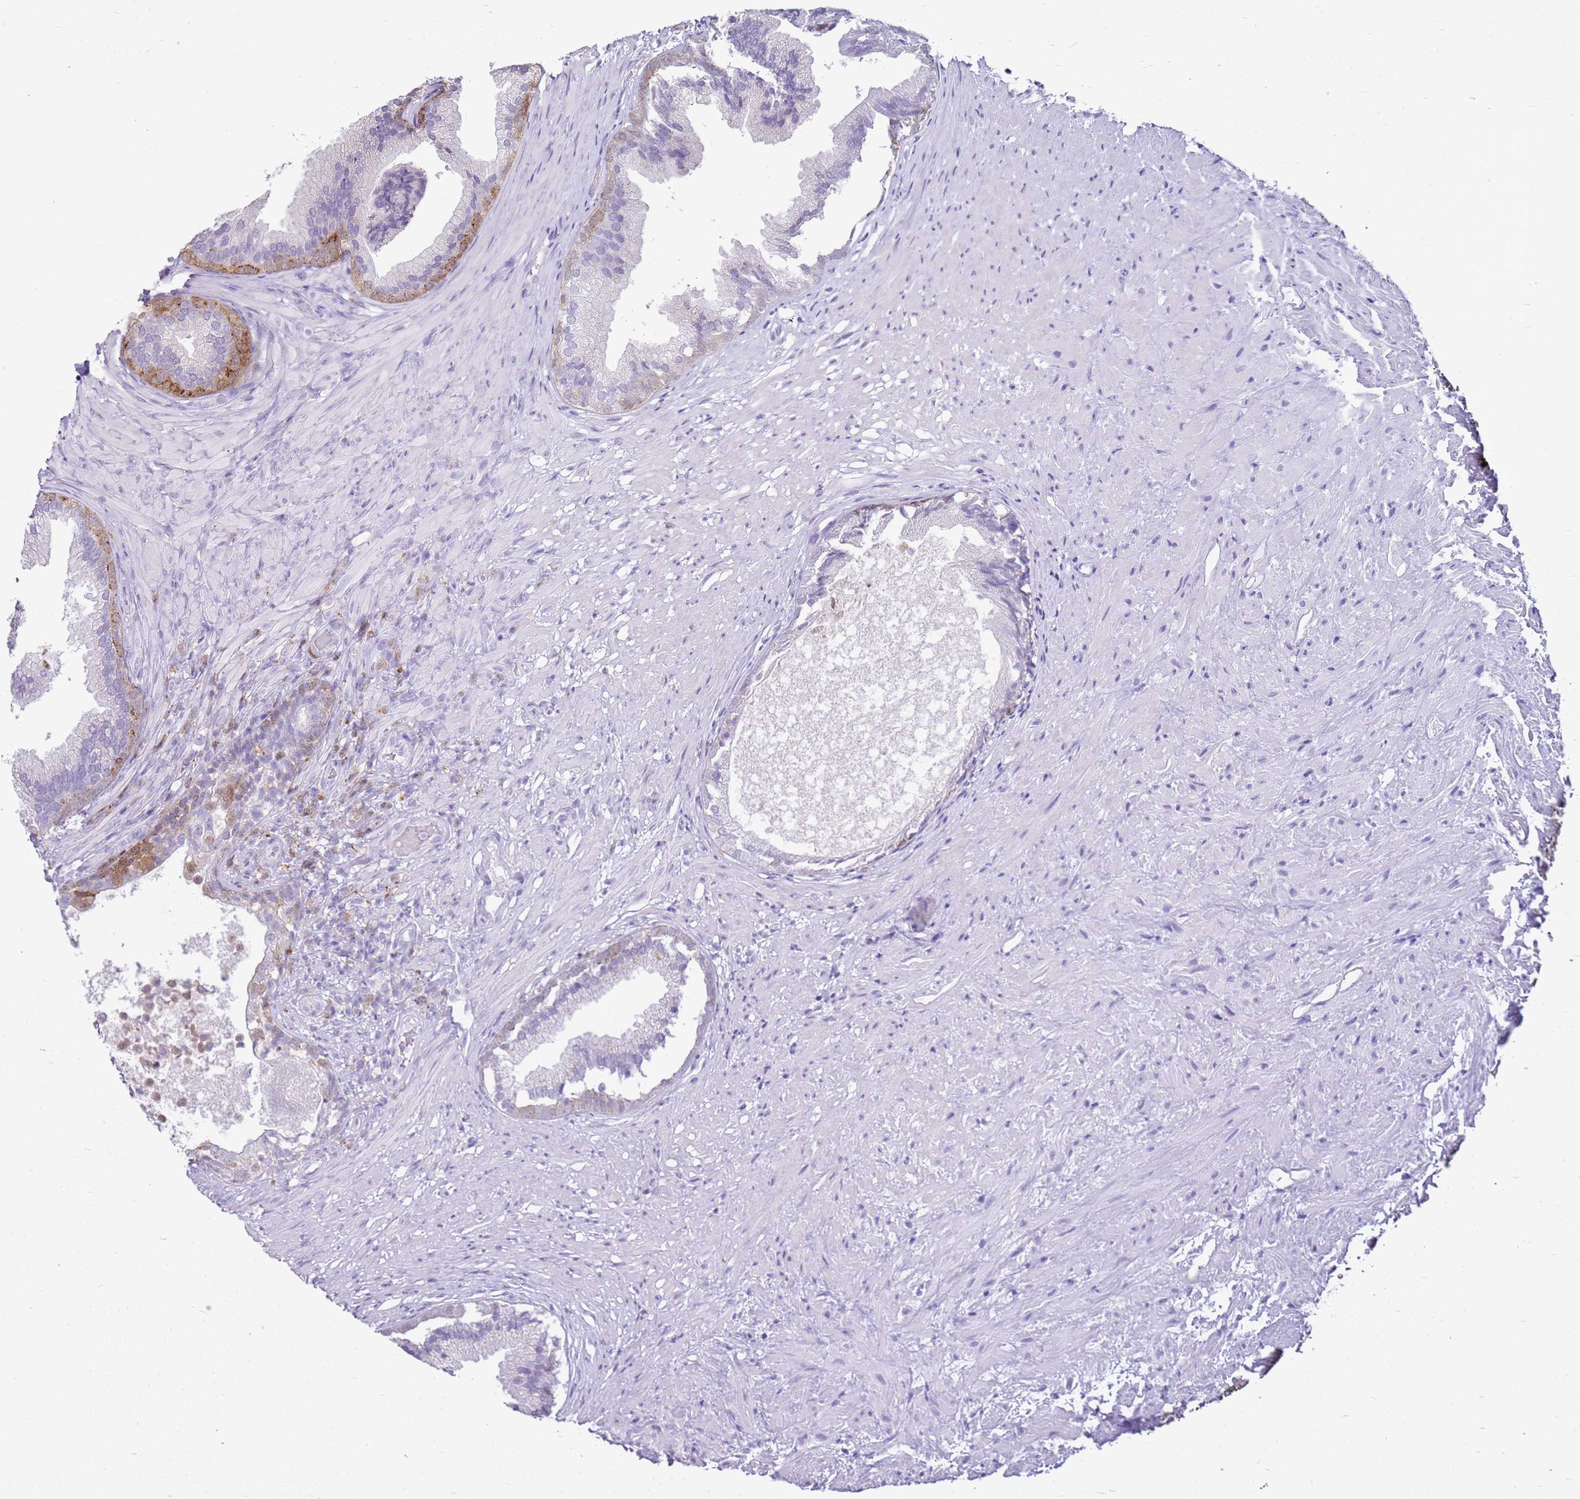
{"staining": {"intensity": "moderate", "quantity": "<25%", "location": "cytoplasmic/membranous"}, "tissue": "prostate", "cell_type": "Glandular cells", "image_type": "normal", "snomed": [{"axis": "morphology", "description": "Normal tissue, NOS"}, {"axis": "topography", "description": "Prostate"}], "caption": "High-power microscopy captured an IHC histopathology image of unremarkable prostate, revealing moderate cytoplasmic/membranous expression in about <25% of glandular cells.", "gene": "CSTA", "patient": {"sex": "male", "age": 76}}